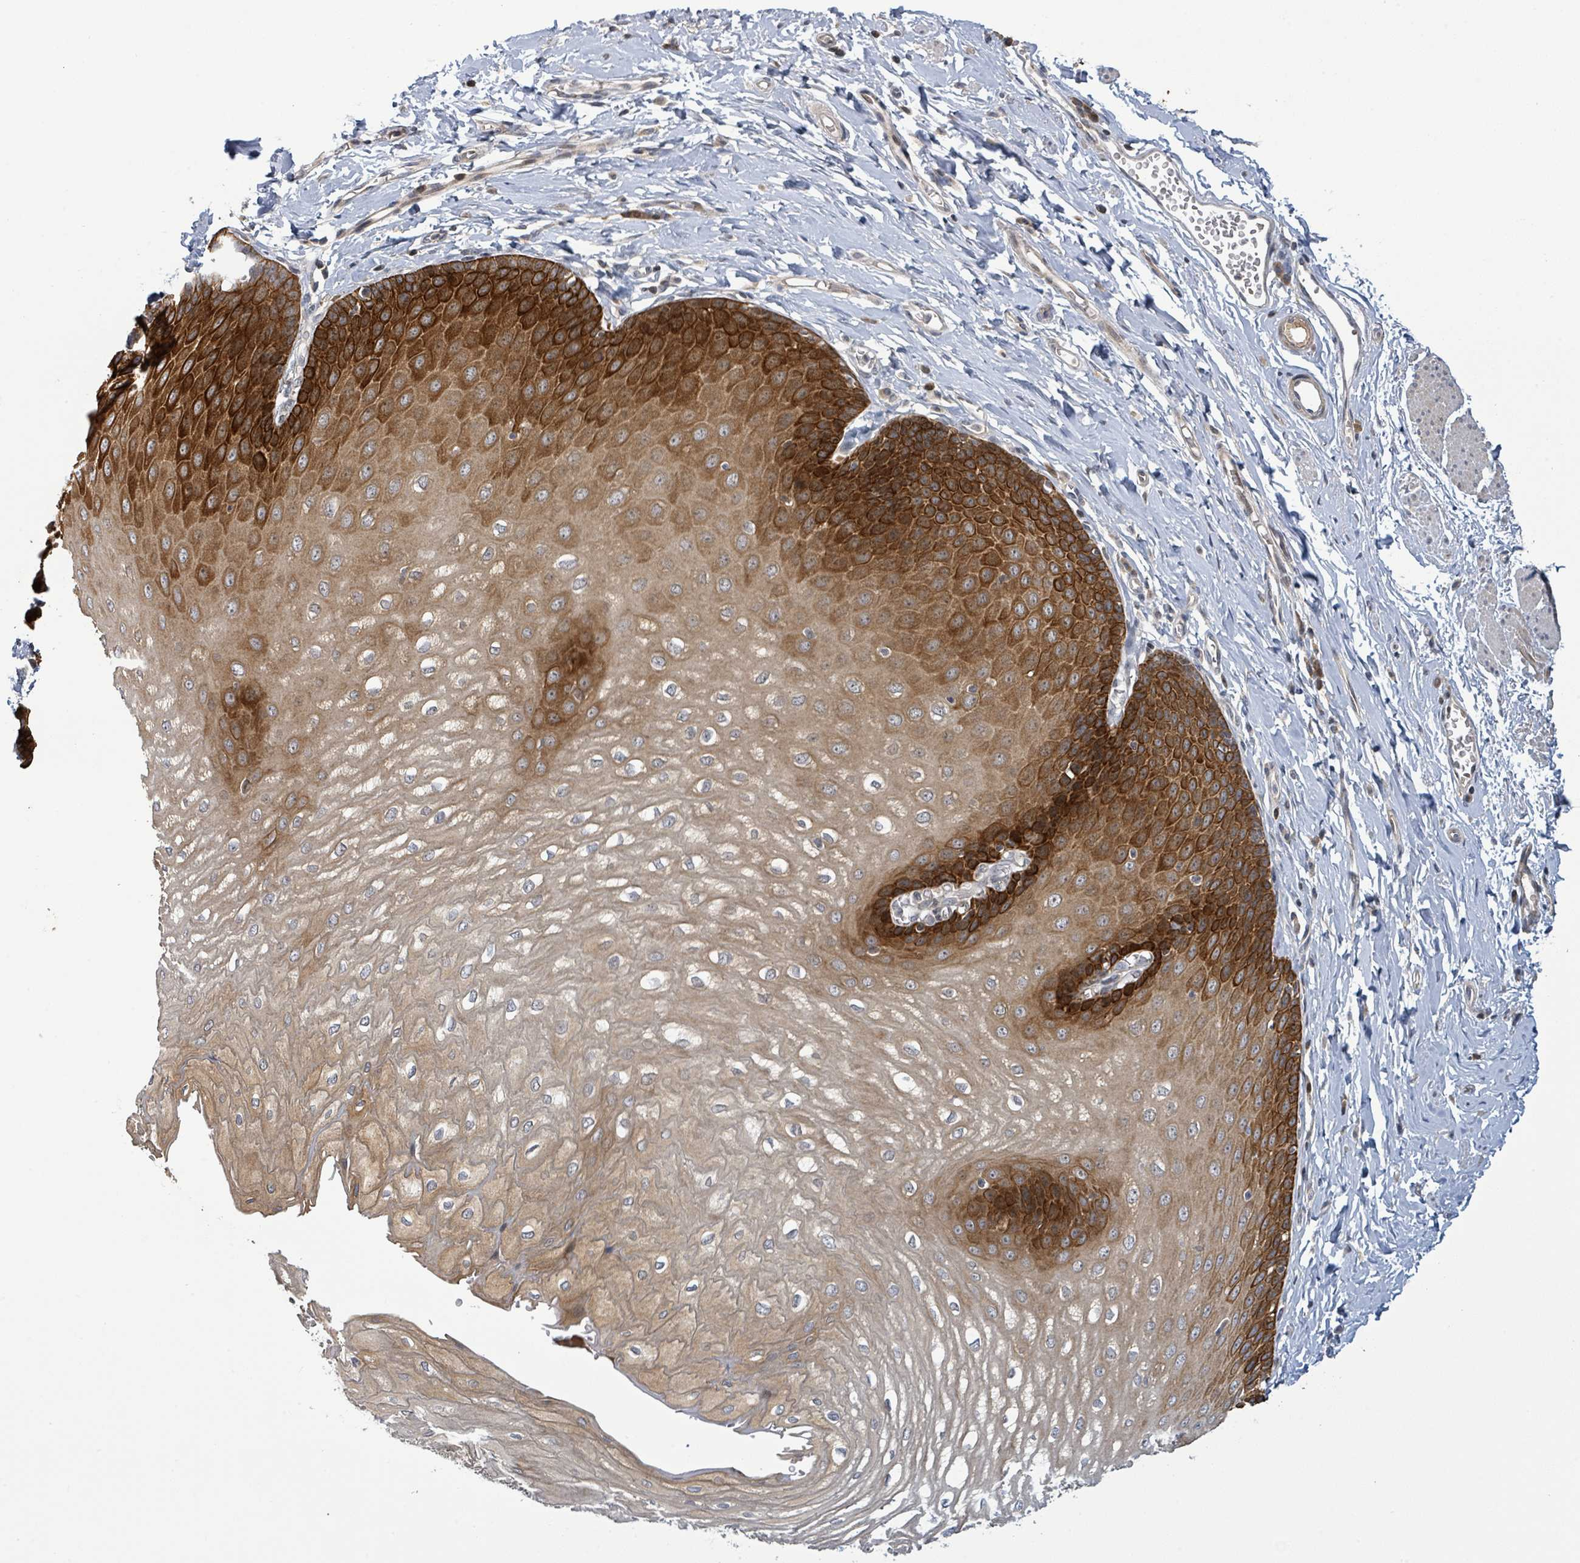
{"staining": {"intensity": "strong", "quantity": ">75%", "location": "cytoplasmic/membranous"}, "tissue": "esophagus", "cell_type": "Squamous epithelial cells", "image_type": "normal", "snomed": [{"axis": "morphology", "description": "Normal tissue, NOS"}, {"axis": "topography", "description": "Esophagus"}], "caption": "Brown immunohistochemical staining in normal esophagus shows strong cytoplasmic/membranous staining in about >75% of squamous epithelial cells.", "gene": "ITGA11", "patient": {"sex": "male", "age": 70}}